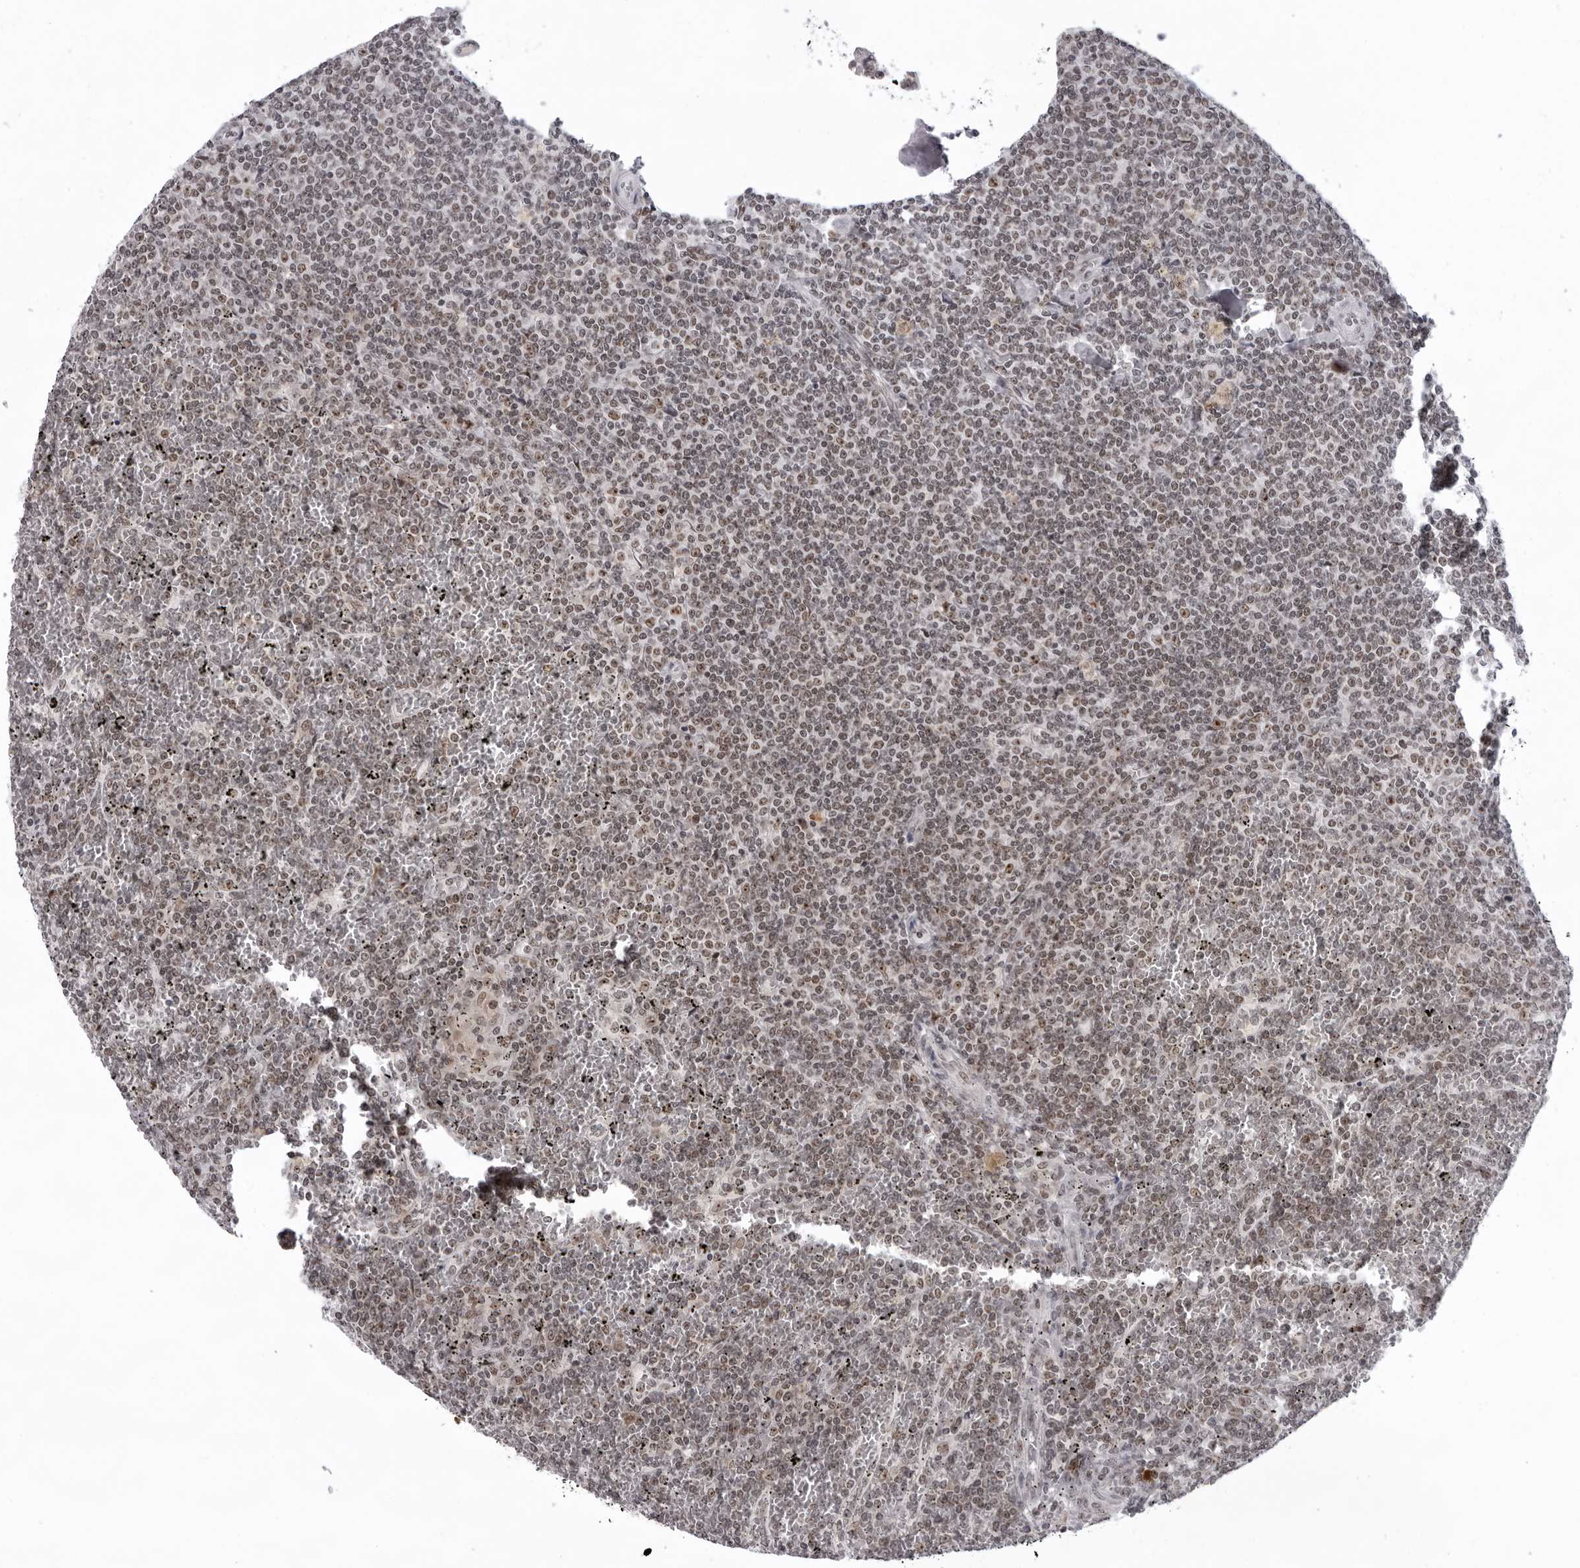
{"staining": {"intensity": "moderate", "quantity": ">75%", "location": "nuclear"}, "tissue": "lymphoma", "cell_type": "Tumor cells", "image_type": "cancer", "snomed": [{"axis": "morphology", "description": "Malignant lymphoma, non-Hodgkin's type, Low grade"}, {"axis": "topography", "description": "Spleen"}], "caption": "Moderate nuclear expression is present in approximately >75% of tumor cells in low-grade malignant lymphoma, non-Hodgkin's type. (Brightfield microscopy of DAB IHC at high magnification).", "gene": "EXOSC10", "patient": {"sex": "female", "age": 19}}